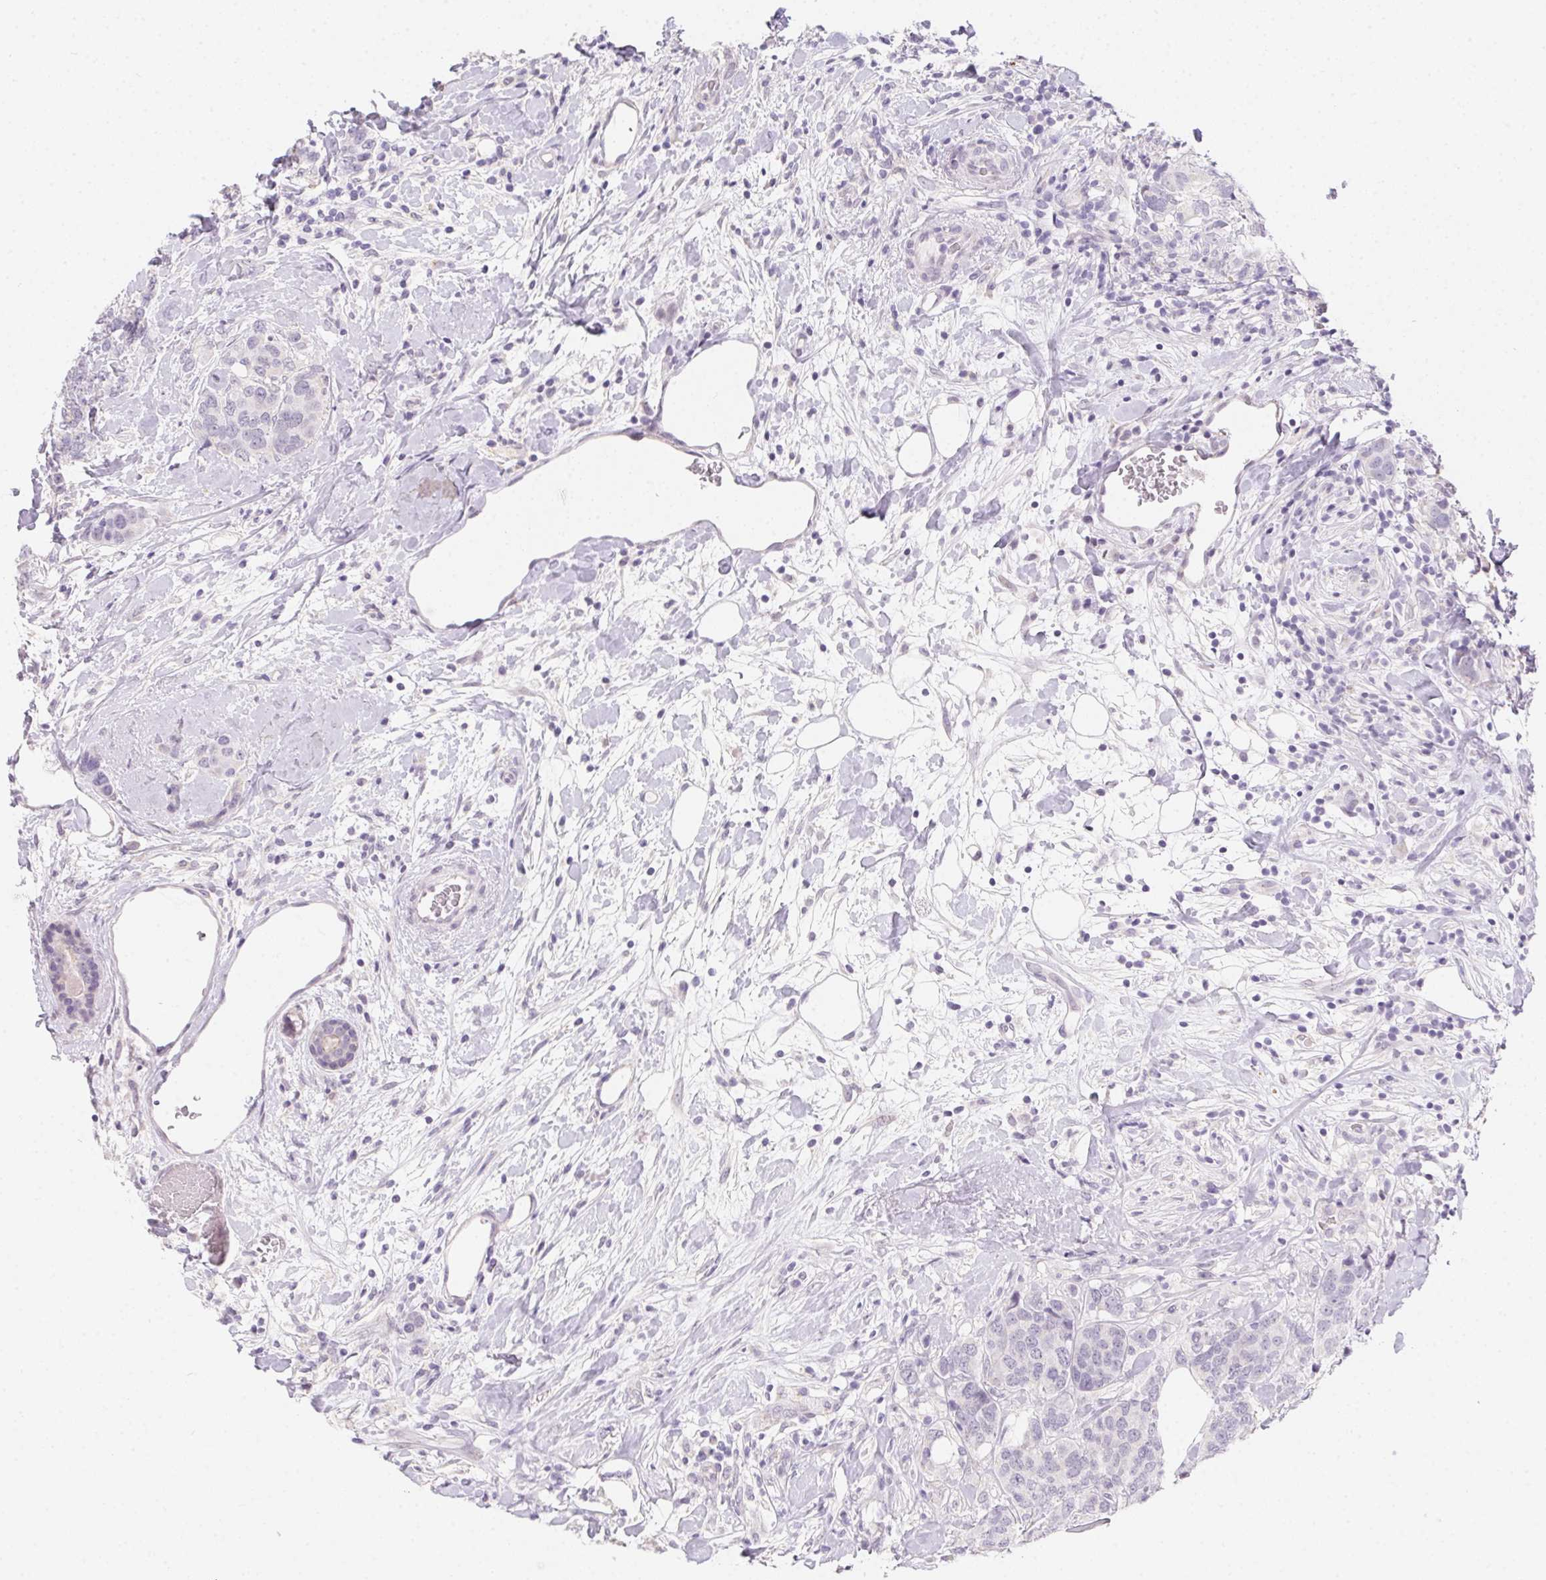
{"staining": {"intensity": "negative", "quantity": "none", "location": "none"}, "tissue": "breast cancer", "cell_type": "Tumor cells", "image_type": "cancer", "snomed": [{"axis": "morphology", "description": "Lobular carcinoma"}, {"axis": "topography", "description": "Breast"}], "caption": "Human breast cancer (lobular carcinoma) stained for a protein using immunohistochemistry reveals no staining in tumor cells.", "gene": "MORC1", "patient": {"sex": "female", "age": 59}}